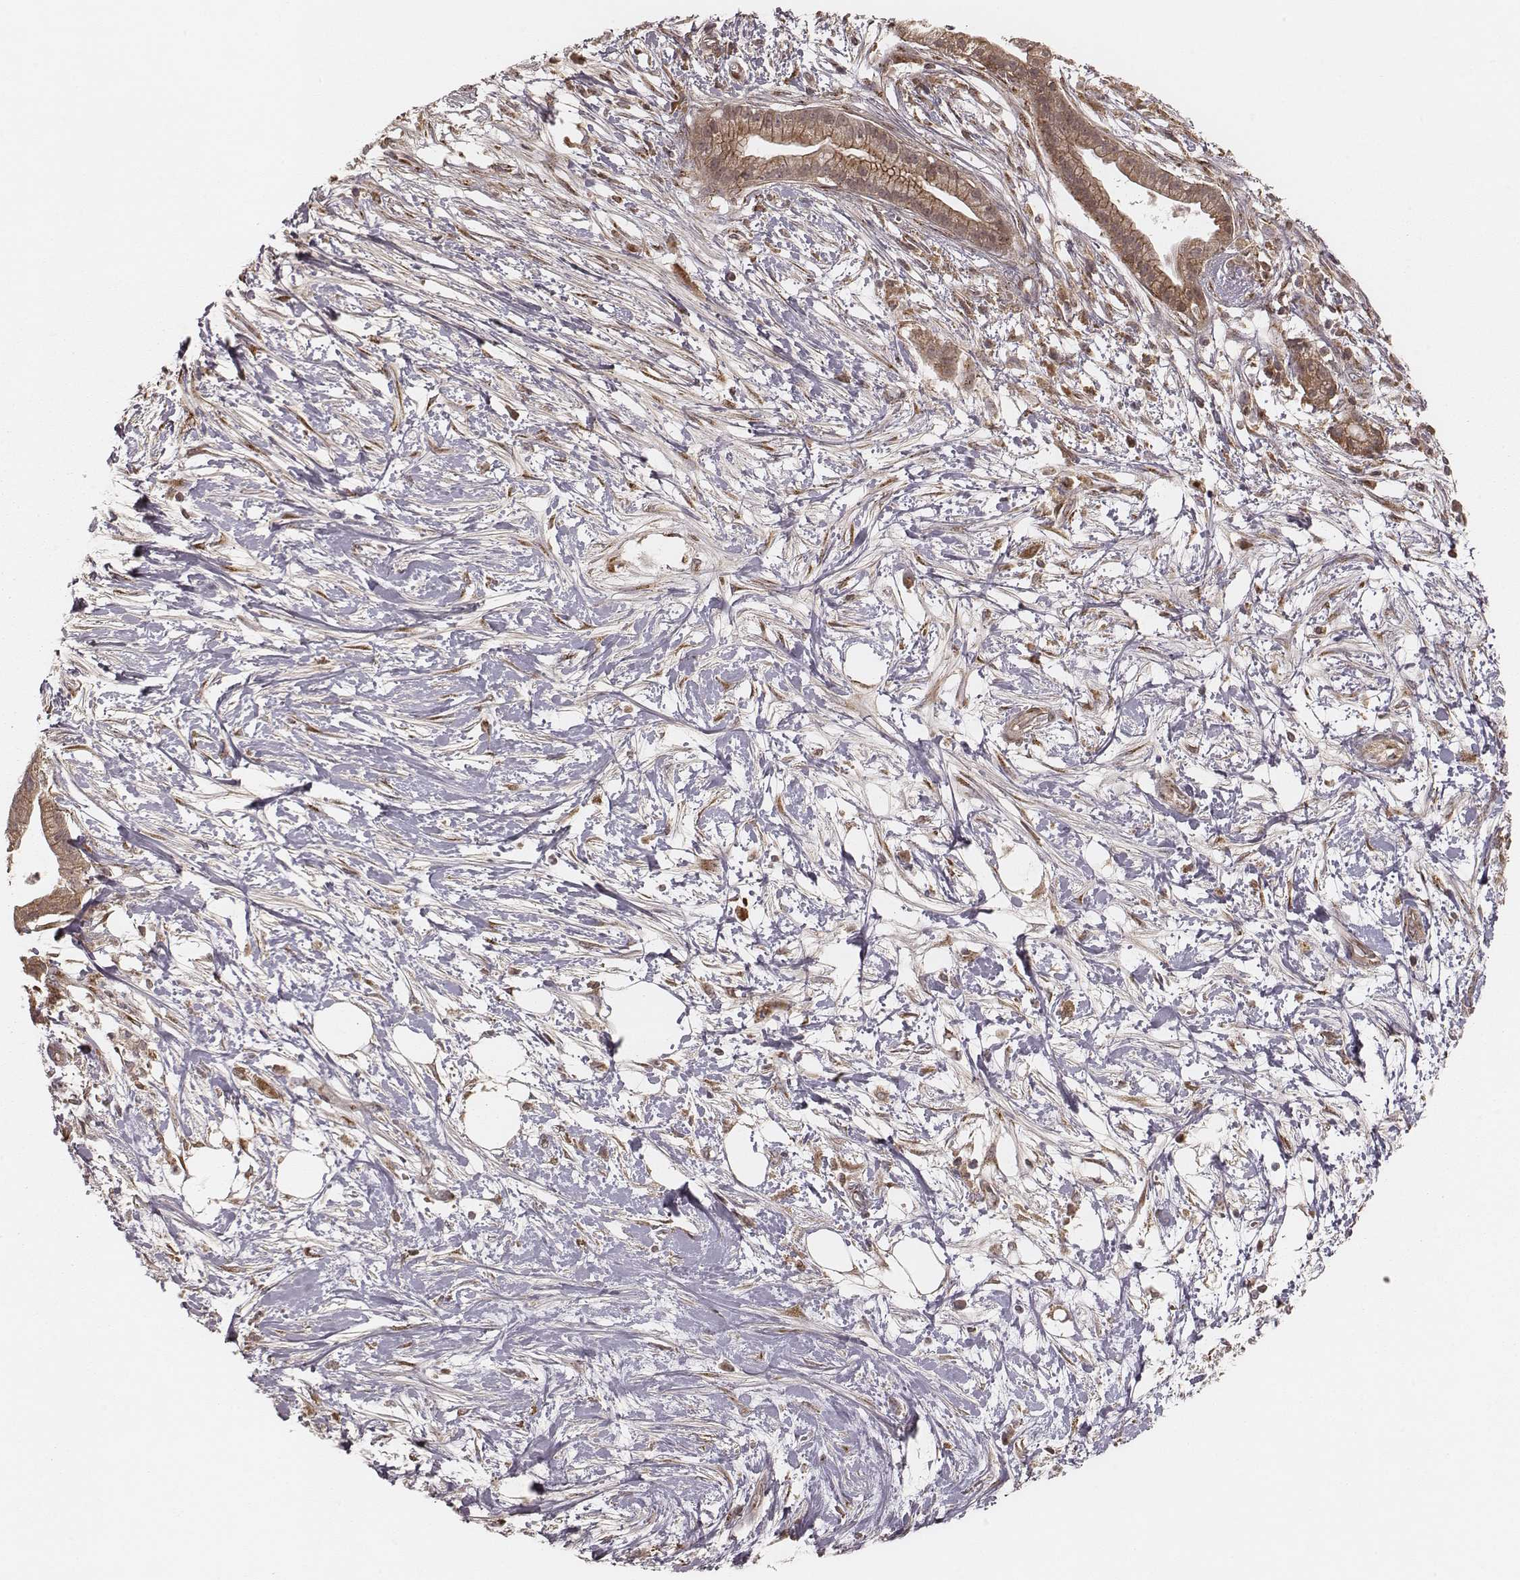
{"staining": {"intensity": "moderate", "quantity": ">75%", "location": "cytoplasmic/membranous"}, "tissue": "pancreatic cancer", "cell_type": "Tumor cells", "image_type": "cancer", "snomed": [{"axis": "morphology", "description": "Normal tissue, NOS"}, {"axis": "morphology", "description": "Adenocarcinoma, NOS"}, {"axis": "topography", "description": "Lymph node"}, {"axis": "topography", "description": "Pancreas"}], "caption": "Protein analysis of adenocarcinoma (pancreatic) tissue exhibits moderate cytoplasmic/membranous positivity in about >75% of tumor cells.", "gene": "MYO19", "patient": {"sex": "female", "age": 58}}